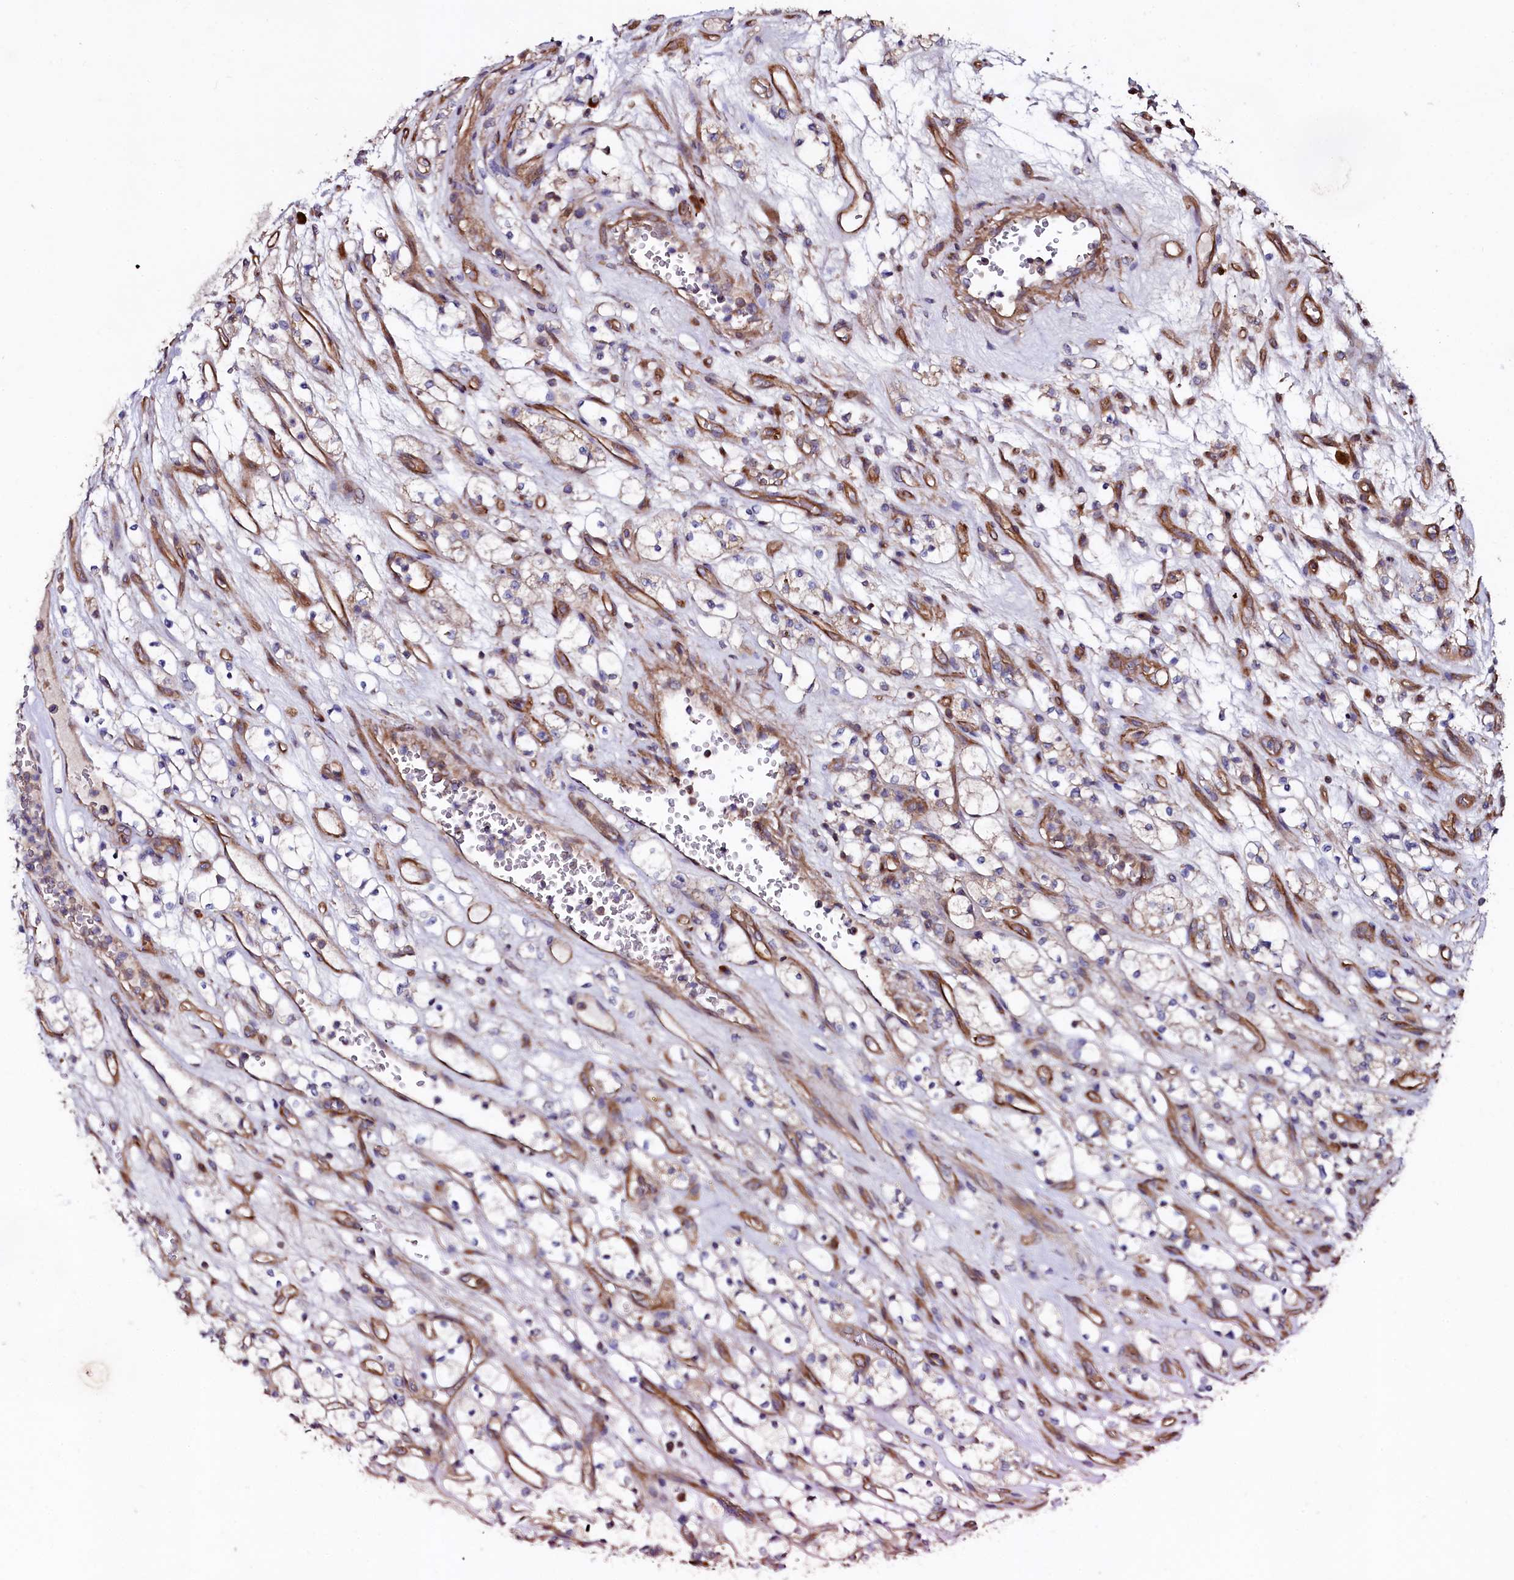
{"staining": {"intensity": "negative", "quantity": "none", "location": "none"}, "tissue": "renal cancer", "cell_type": "Tumor cells", "image_type": "cancer", "snomed": [{"axis": "morphology", "description": "Adenocarcinoma, NOS"}, {"axis": "topography", "description": "Kidney"}], "caption": "High magnification brightfield microscopy of renal cancer stained with DAB (3,3'-diaminobenzidine) (brown) and counterstained with hematoxylin (blue): tumor cells show no significant staining.", "gene": "USPL1", "patient": {"sex": "female", "age": 69}}